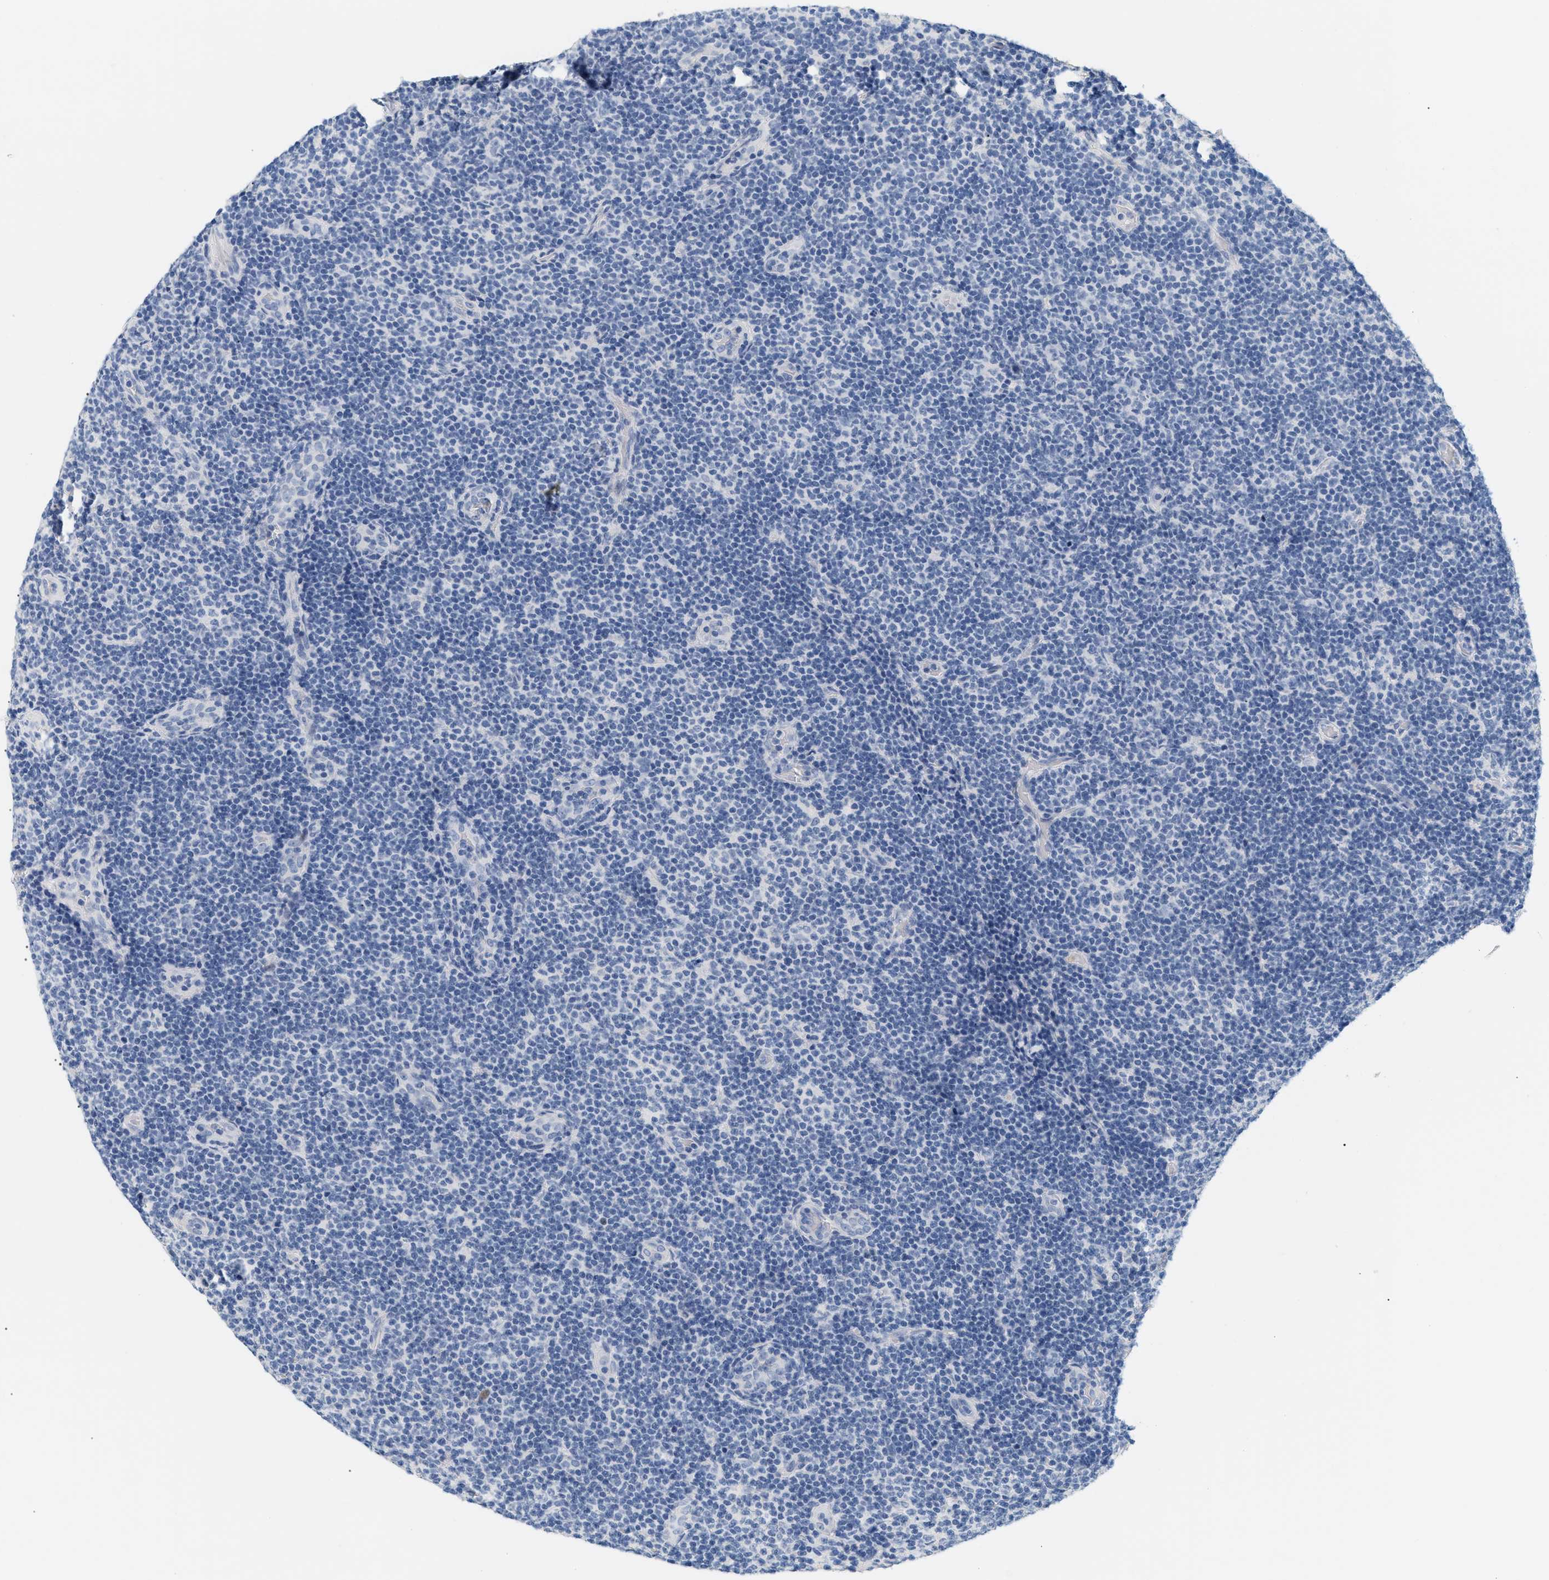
{"staining": {"intensity": "negative", "quantity": "none", "location": "none"}, "tissue": "lymphoma", "cell_type": "Tumor cells", "image_type": "cancer", "snomed": [{"axis": "morphology", "description": "Malignant lymphoma, non-Hodgkin's type, Low grade"}, {"axis": "topography", "description": "Lymph node"}], "caption": "Immunohistochemical staining of lymphoma exhibits no significant positivity in tumor cells.", "gene": "CFH", "patient": {"sex": "male", "age": 83}}